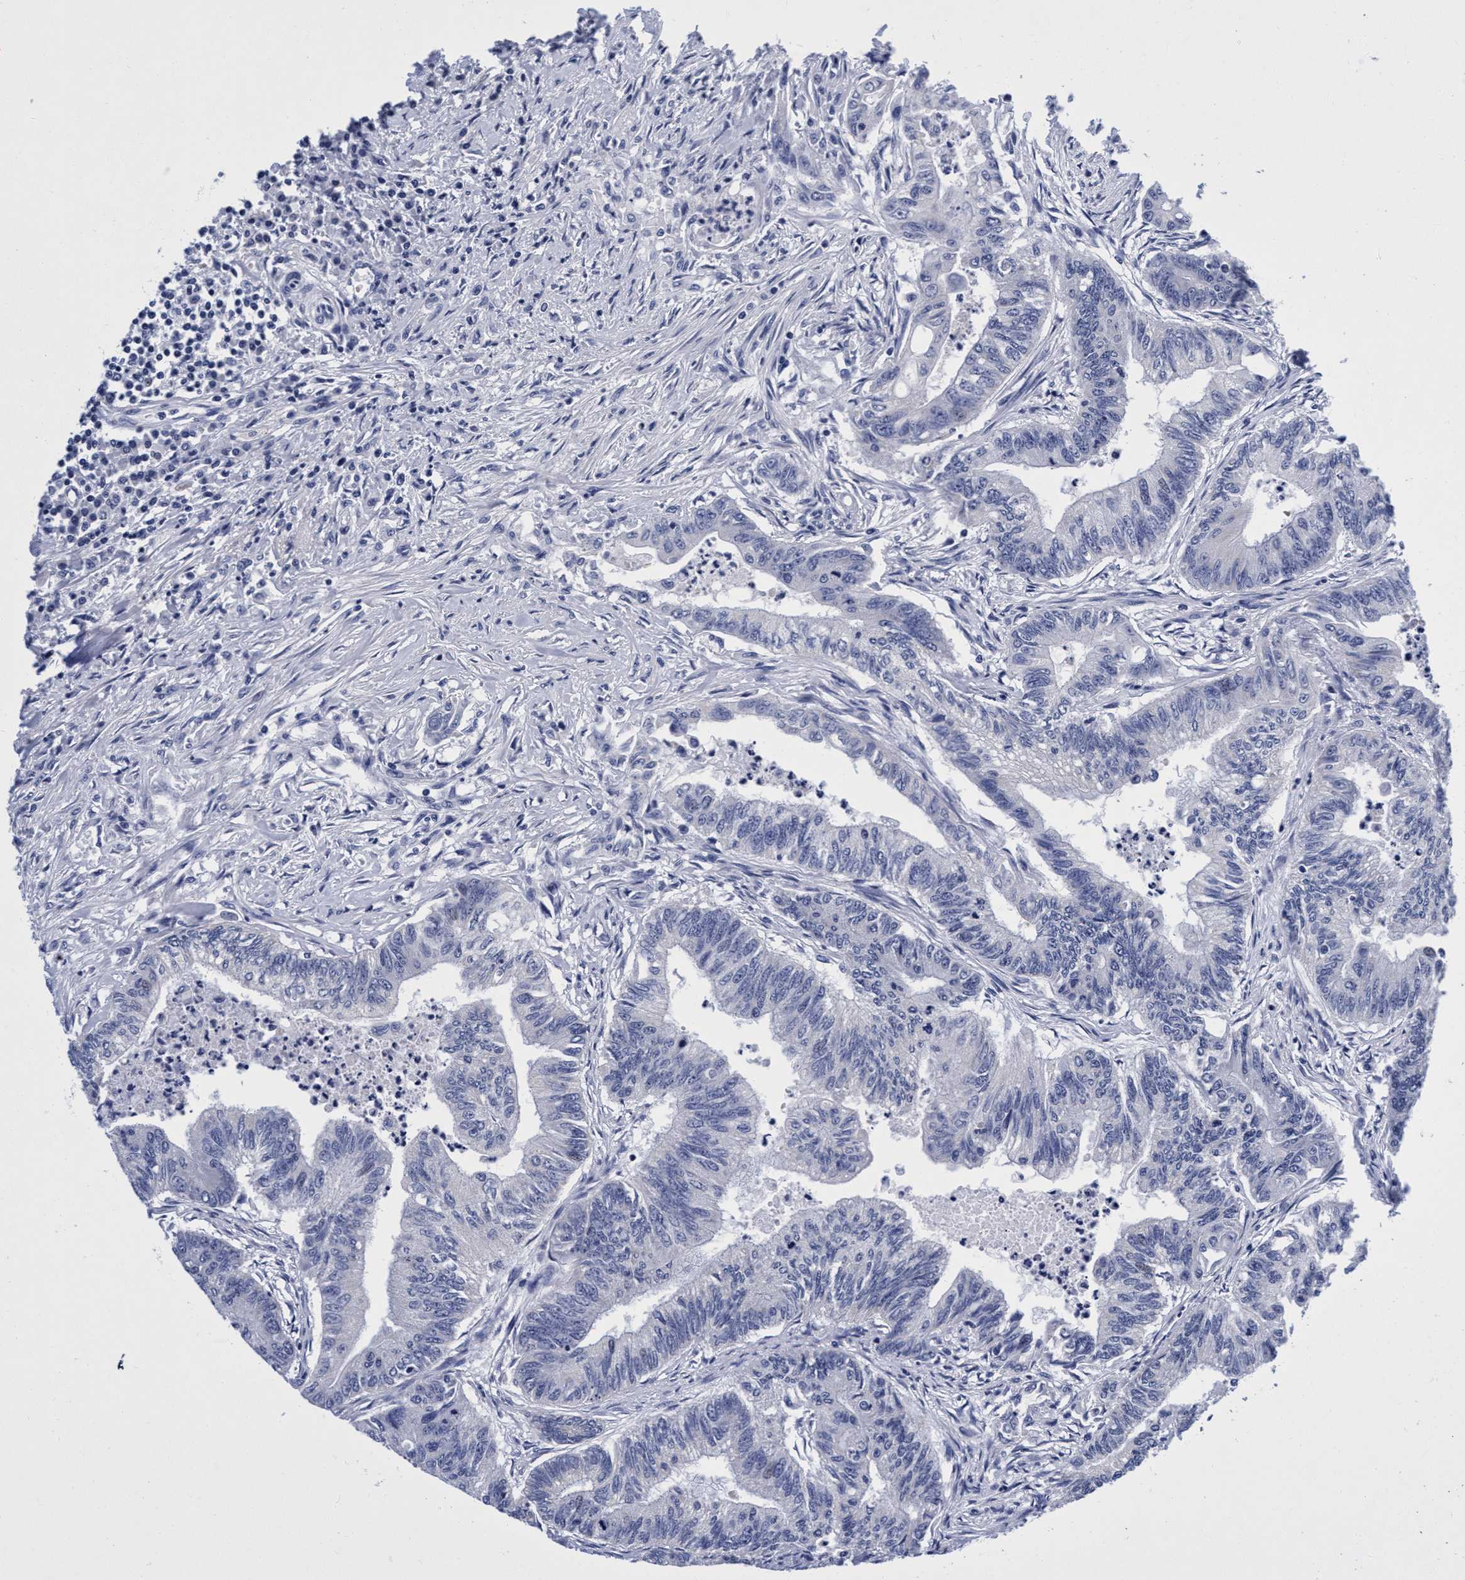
{"staining": {"intensity": "negative", "quantity": "none", "location": "none"}, "tissue": "colorectal cancer", "cell_type": "Tumor cells", "image_type": "cancer", "snomed": [{"axis": "morphology", "description": "Adenoma, NOS"}, {"axis": "morphology", "description": "Adenocarcinoma, NOS"}, {"axis": "topography", "description": "Colon"}], "caption": "Protein analysis of colorectal cancer (adenoma) demonstrates no significant expression in tumor cells.", "gene": "PLPPR1", "patient": {"sex": "male", "age": 79}}